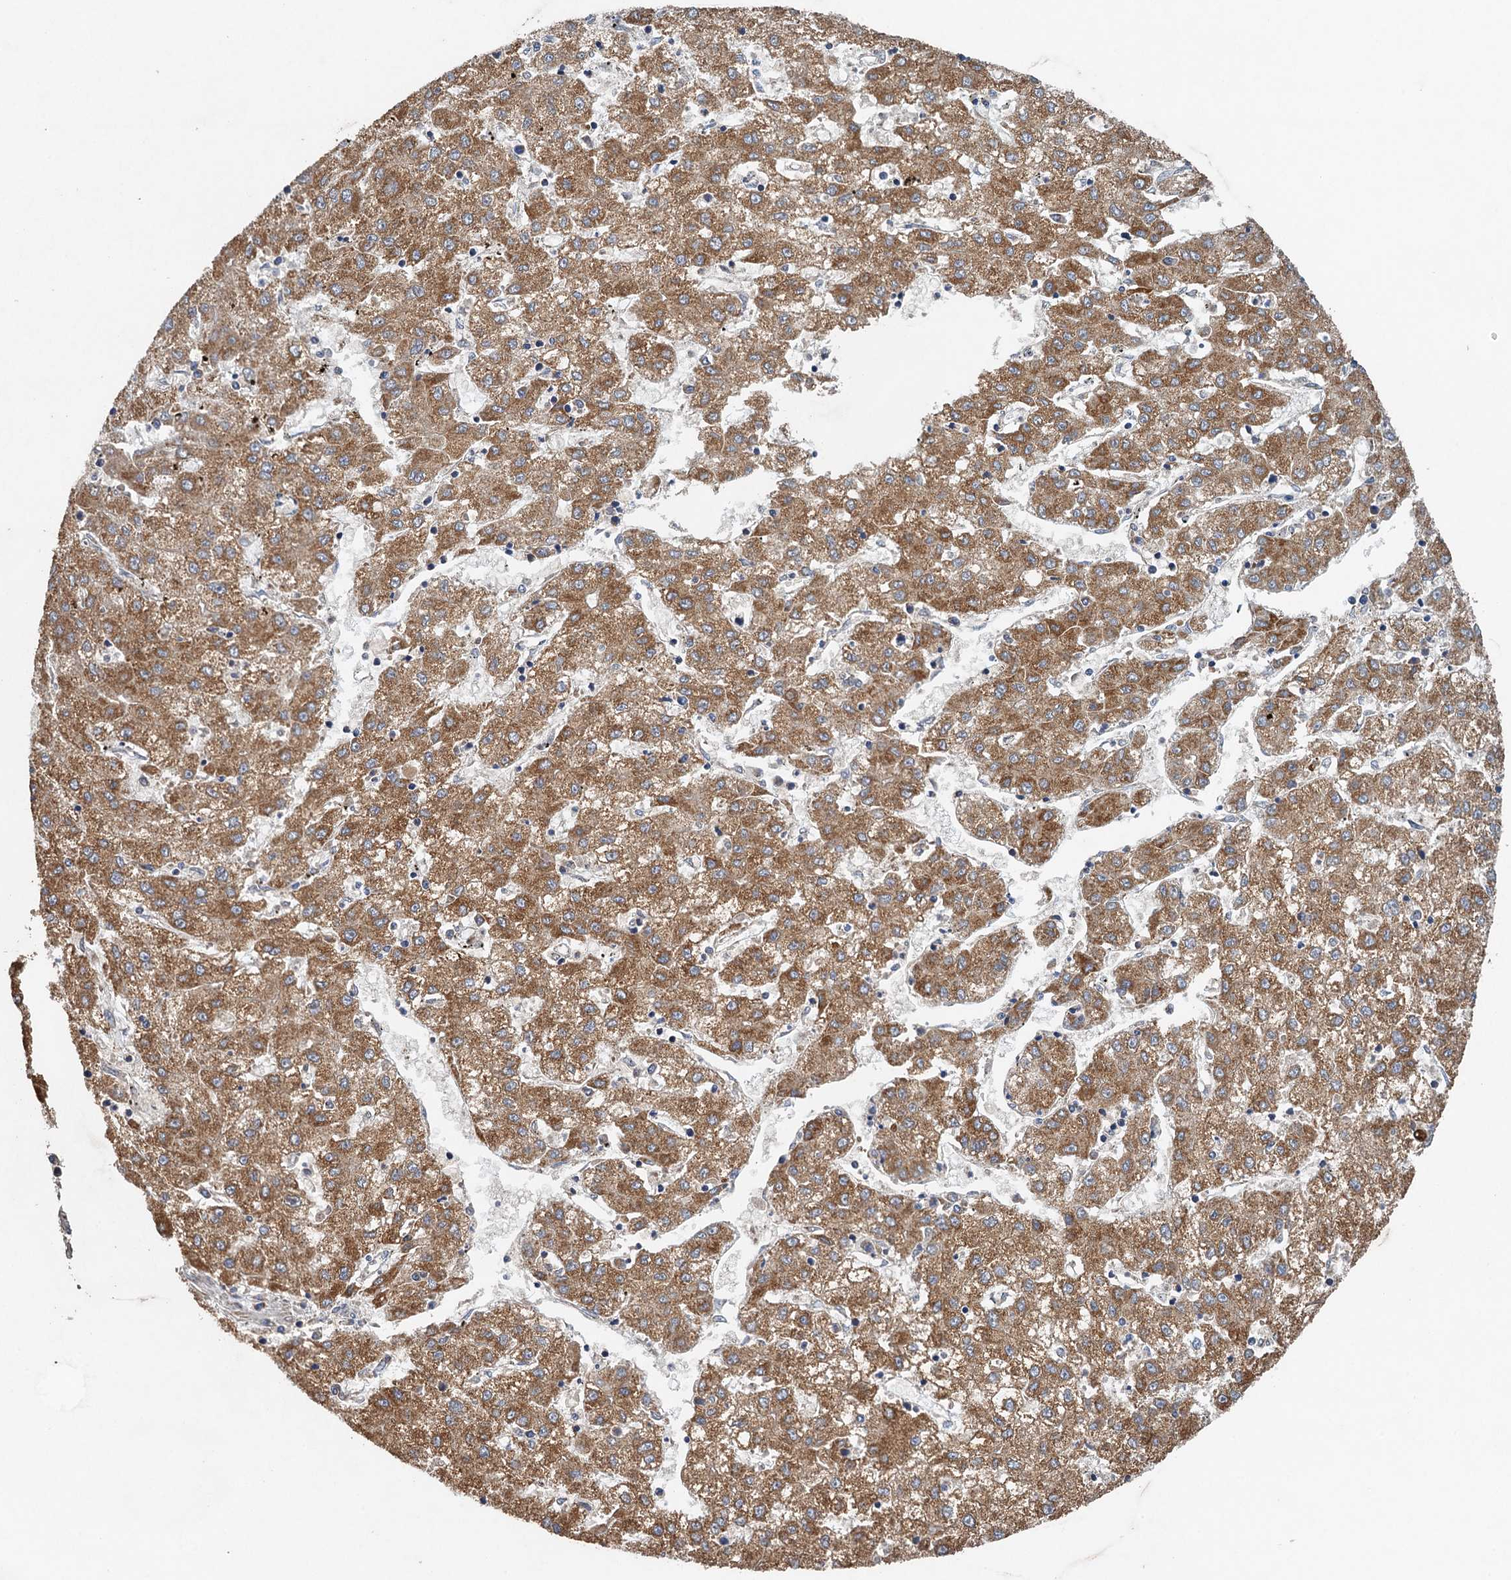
{"staining": {"intensity": "moderate", "quantity": ">75%", "location": "cytoplasmic/membranous"}, "tissue": "liver cancer", "cell_type": "Tumor cells", "image_type": "cancer", "snomed": [{"axis": "morphology", "description": "Carcinoma, Hepatocellular, NOS"}, {"axis": "topography", "description": "Liver"}], "caption": "IHC (DAB (3,3'-diaminobenzidine)) staining of human liver cancer (hepatocellular carcinoma) reveals moderate cytoplasmic/membranous protein positivity in about >75% of tumor cells.", "gene": "BCS1L", "patient": {"sex": "male", "age": 72}}